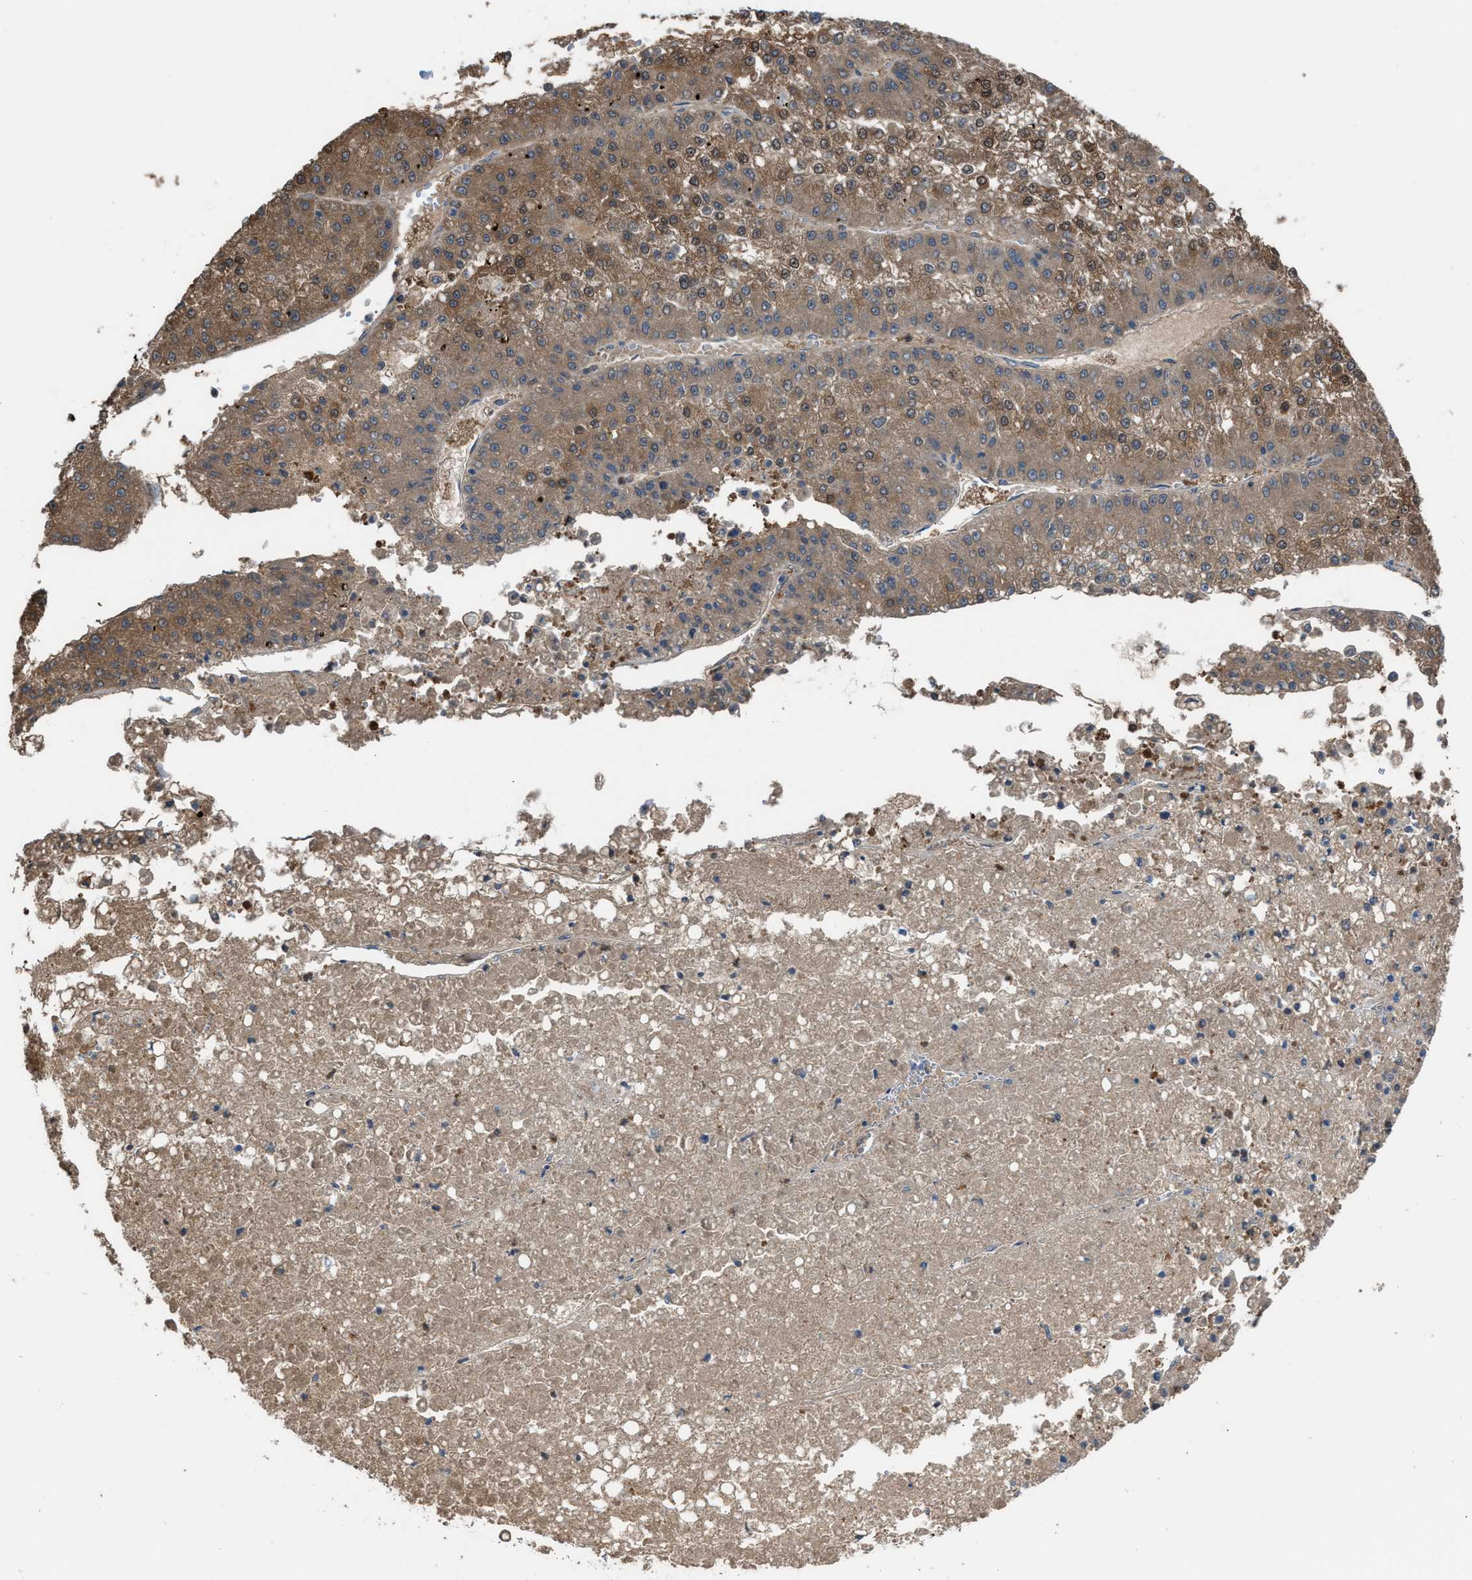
{"staining": {"intensity": "moderate", "quantity": ">75%", "location": "cytoplasmic/membranous,nuclear"}, "tissue": "liver cancer", "cell_type": "Tumor cells", "image_type": "cancer", "snomed": [{"axis": "morphology", "description": "Carcinoma, Hepatocellular, NOS"}, {"axis": "topography", "description": "Liver"}], "caption": "A micrograph of human liver cancer stained for a protein reveals moderate cytoplasmic/membranous and nuclear brown staining in tumor cells. (IHC, brightfield microscopy, high magnification).", "gene": "NQO2", "patient": {"sex": "female", "age": 73}}